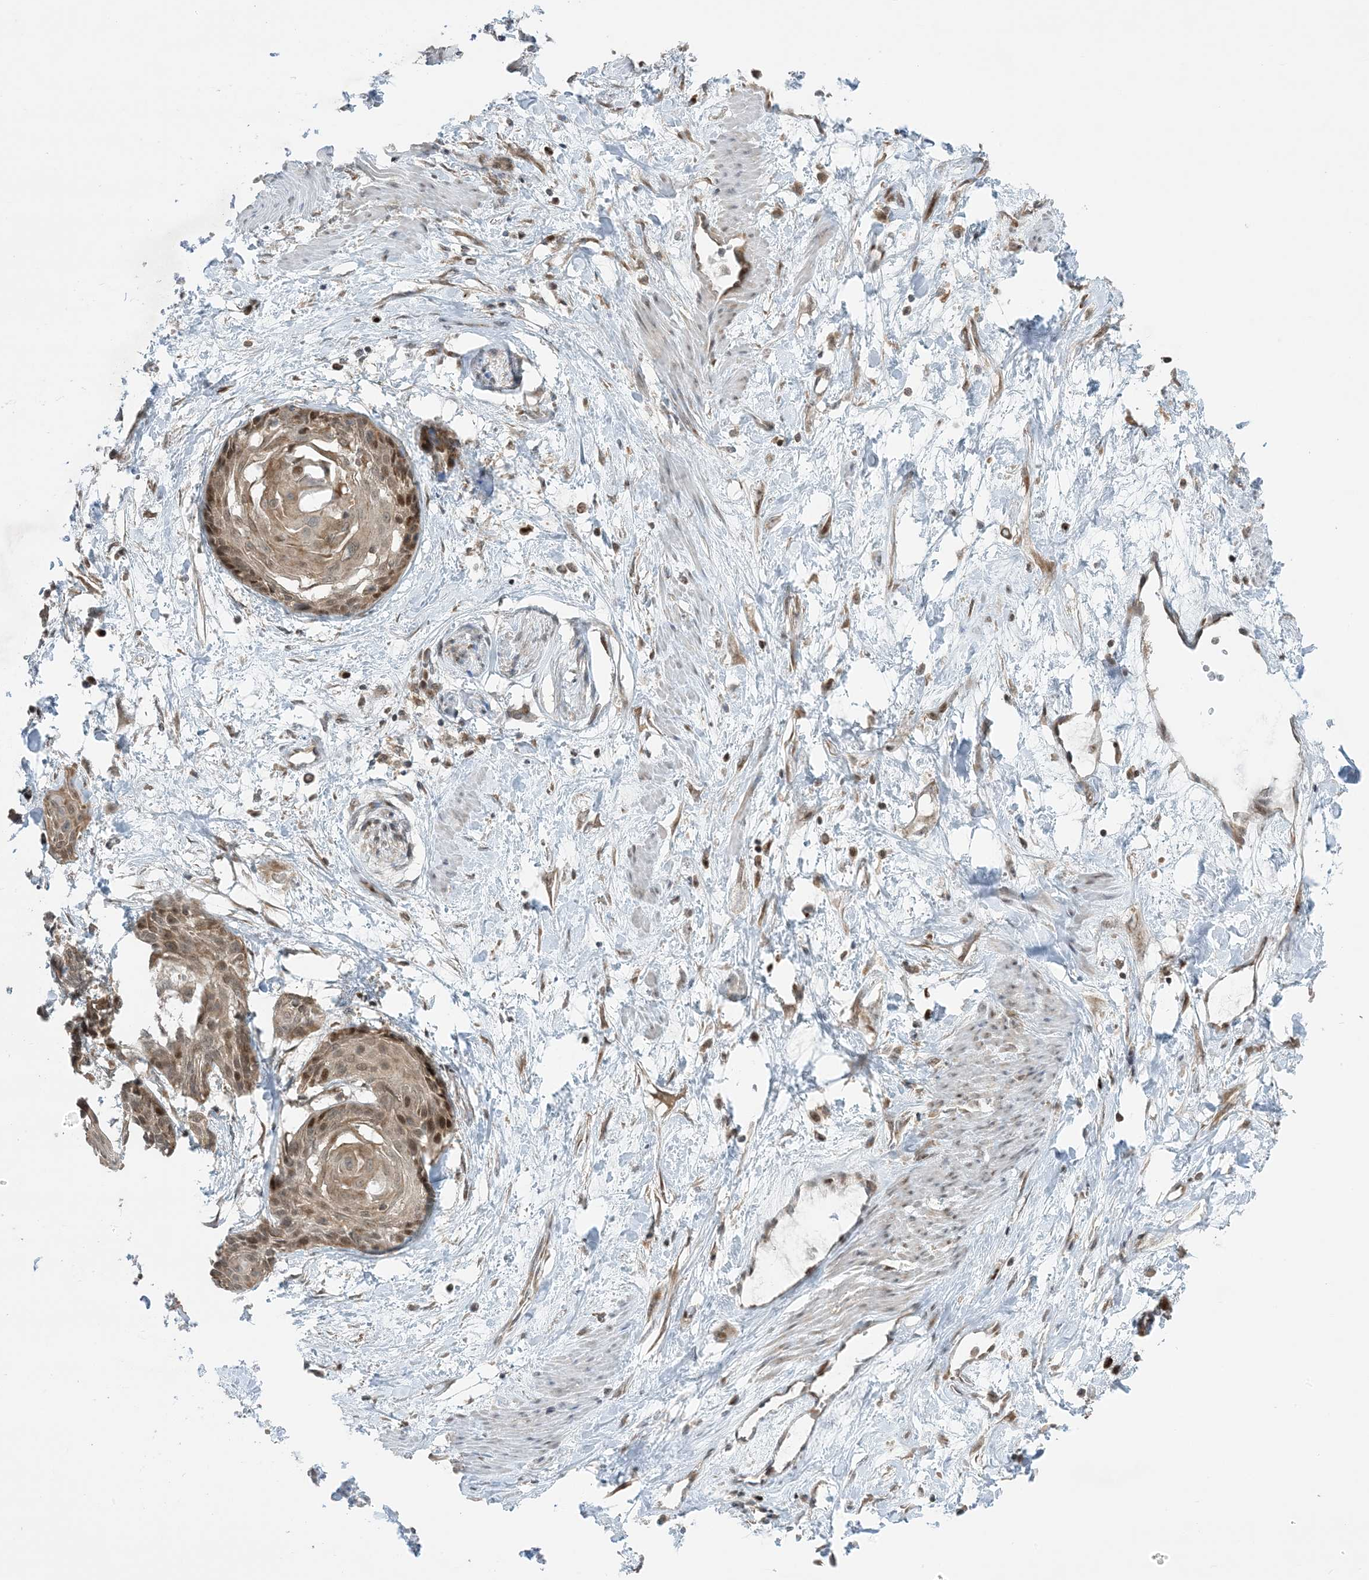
{"staining": {"intensity": "moderate", "quantity": ">75%", "location": "cytoplasmic/membranous,nuclear"}, "tissue": "cervical cancer", "cell_type": "Tumor cells", "image_type": "cancer", "snomed": [{"axis": "morphology", "description": "Squamous cell carcinoma, NOS"}, {"axis": "topography", "description": "Cervix"}], "caption": "Immunohistochemical staining of human cervical cancer displays medium levels of moderate cytoplasmic/membranous and nuclear protein positivity in about >75% of tumor cells.", "gene": "PHLDB2", "patient": {"sex": "female", "age": 57}}